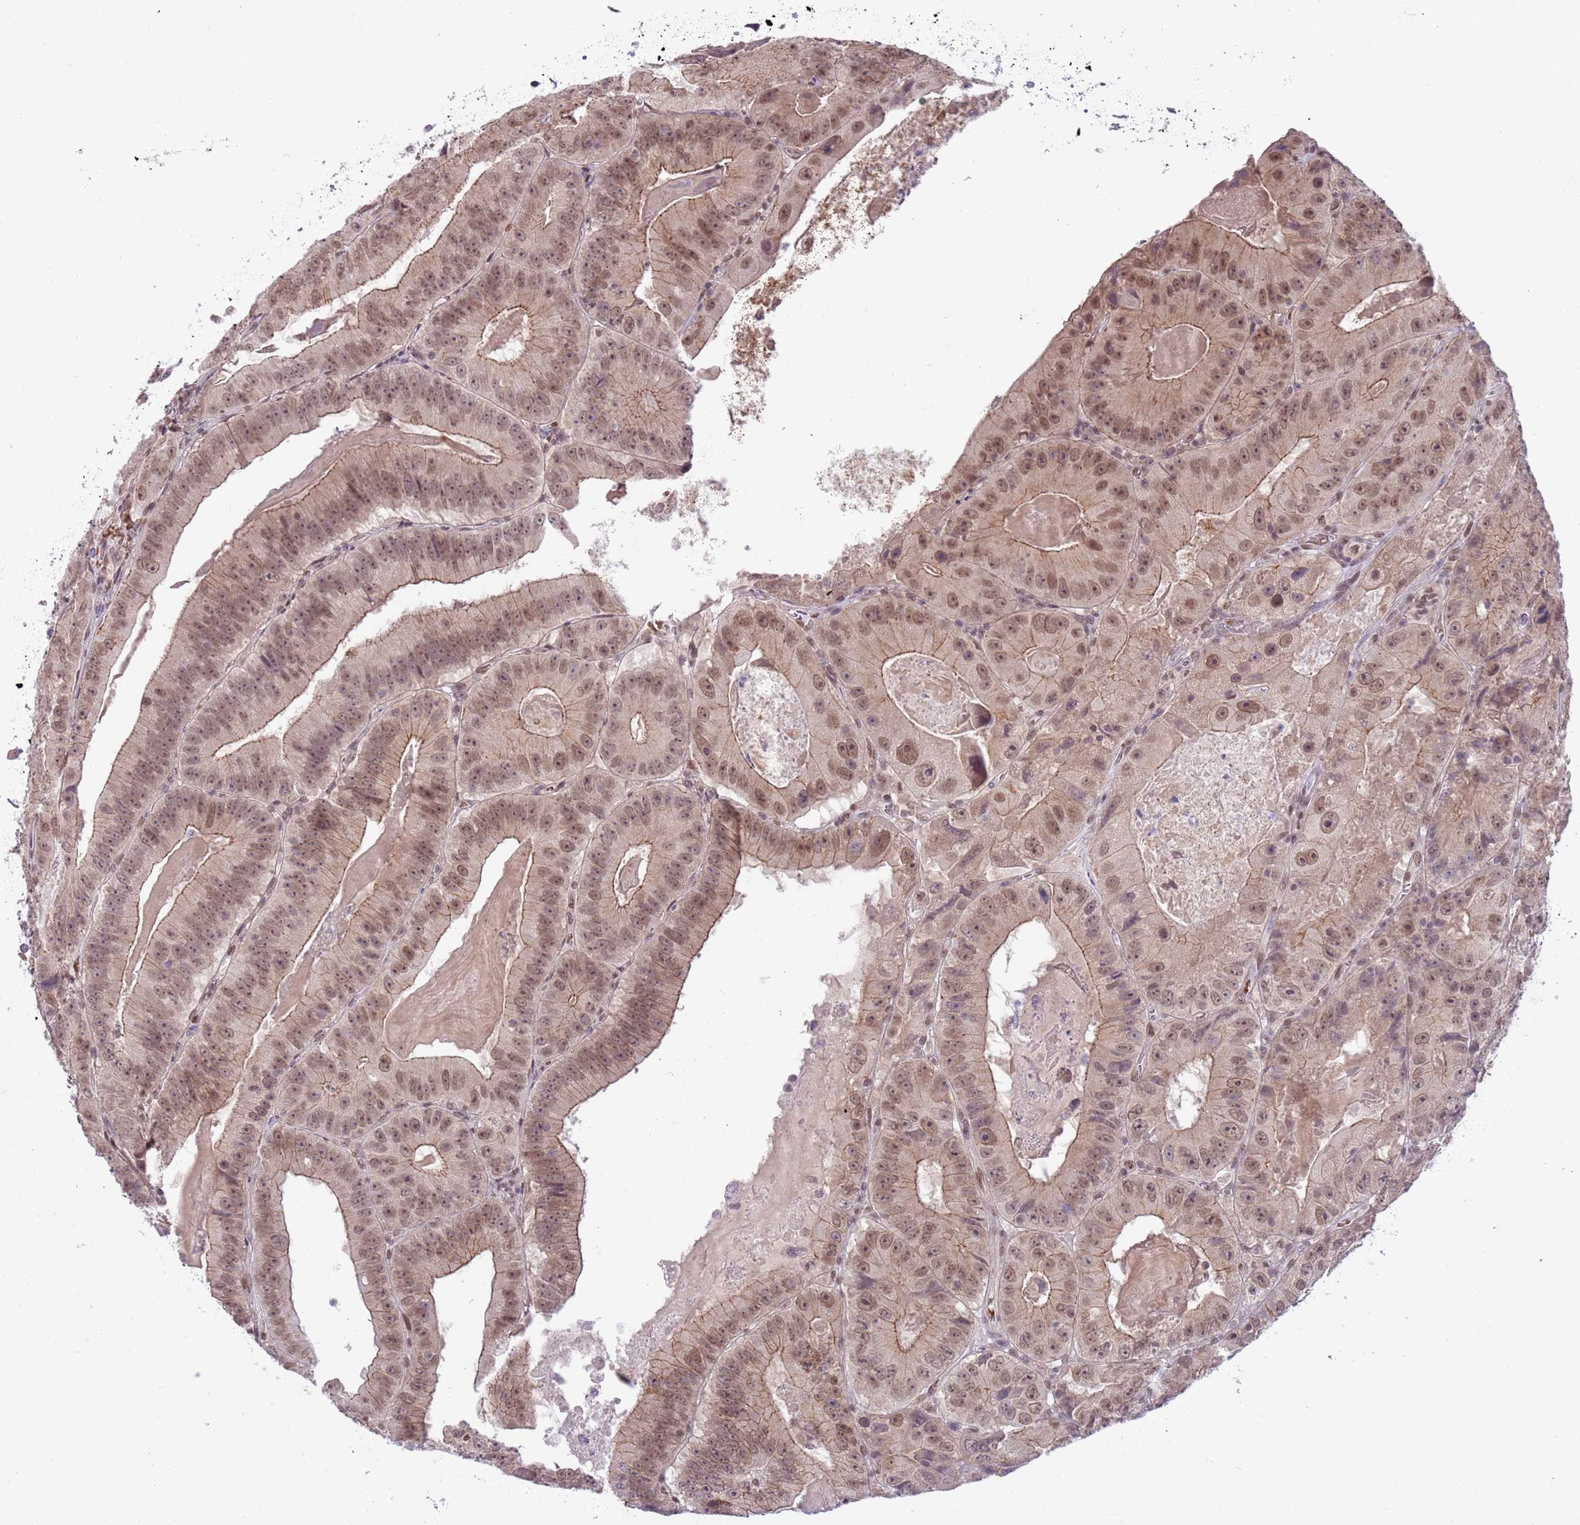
{"staining": {"intensity": "moderate", "quantity": ">75%", "location": "cytoplasmic/membranous,nuclear"}, "tissue": "colorectal cancer", "cell_type": "Tumor cells", "image_type": "cancer", "snomed": [{"axis": "morphology", "description": "Adenocarcinoma, NOS"}, {"axis": "topography", "description": "Colon"}], "caption": "Human adenocarcinoma (colorectal) stained with a brown dye demonstrates moderate cytoplasmic/membranous and nuclear positive expression in approximately >75% of tumor cells.", "gene": "TM2D1", "patient": {"sex": "female", "age": 86}}